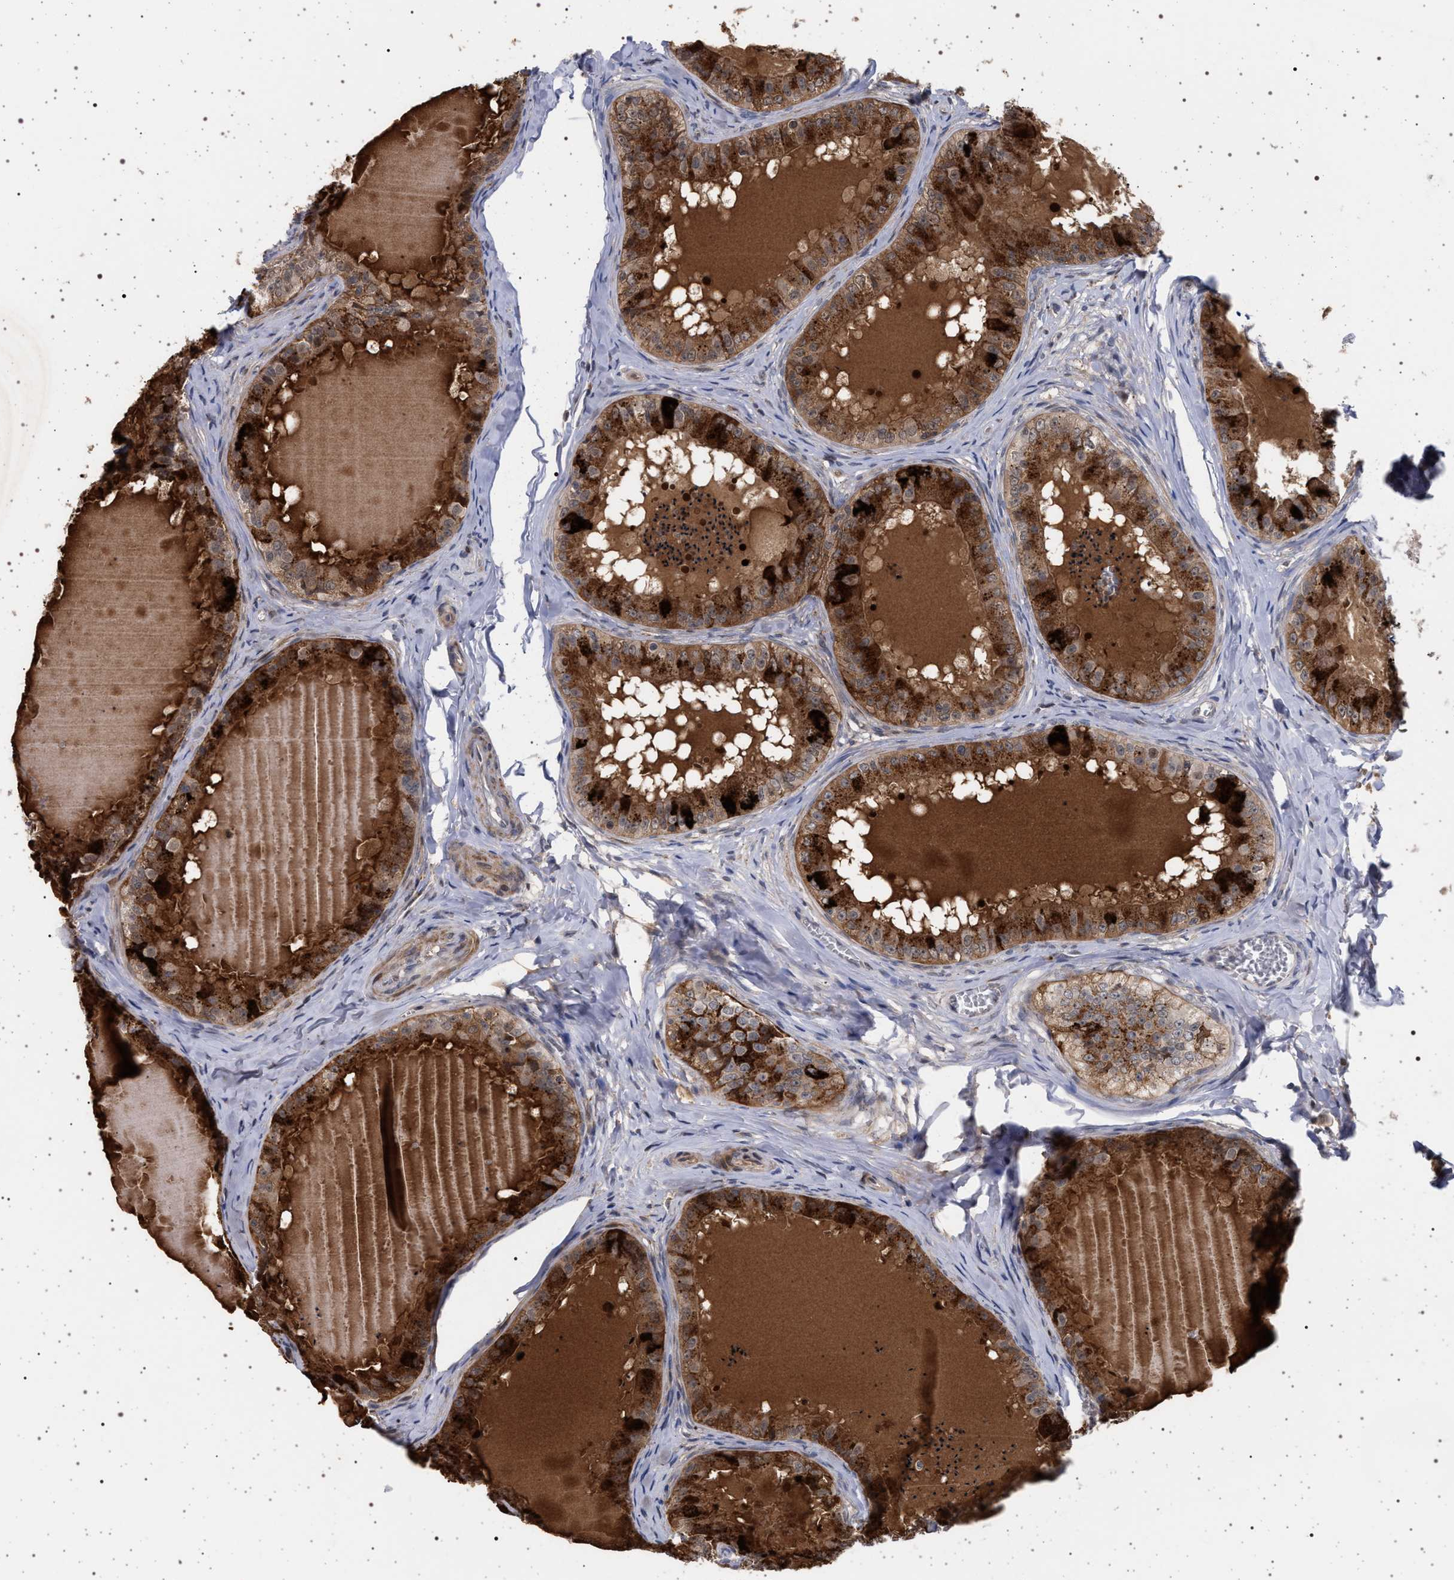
{"staining": {"intensity": "moderate", "quantity": "25%-75%", "location": "cytoplasmic/membranous,nuclear"}, "tissue": "epididymis", "cell_type": "Glandular cells", "image_type": "normal", "snomed": [{"axis": "morphology", "description": "Normal tissue, NOS"}, {"axis": "topography", "description": "Epididymis"}], "caption": "A brown stain shows moderate cytoplasmic/membranous,nuclear expression of a protein in glandular cells of benign human epididymis. (DAB (3,3'-diaminobenzidine) IHC, brown staining for protein, blue staining for nuclei).", "gene": "RBM48", "patient": {"sex": "male", "age": 31}}